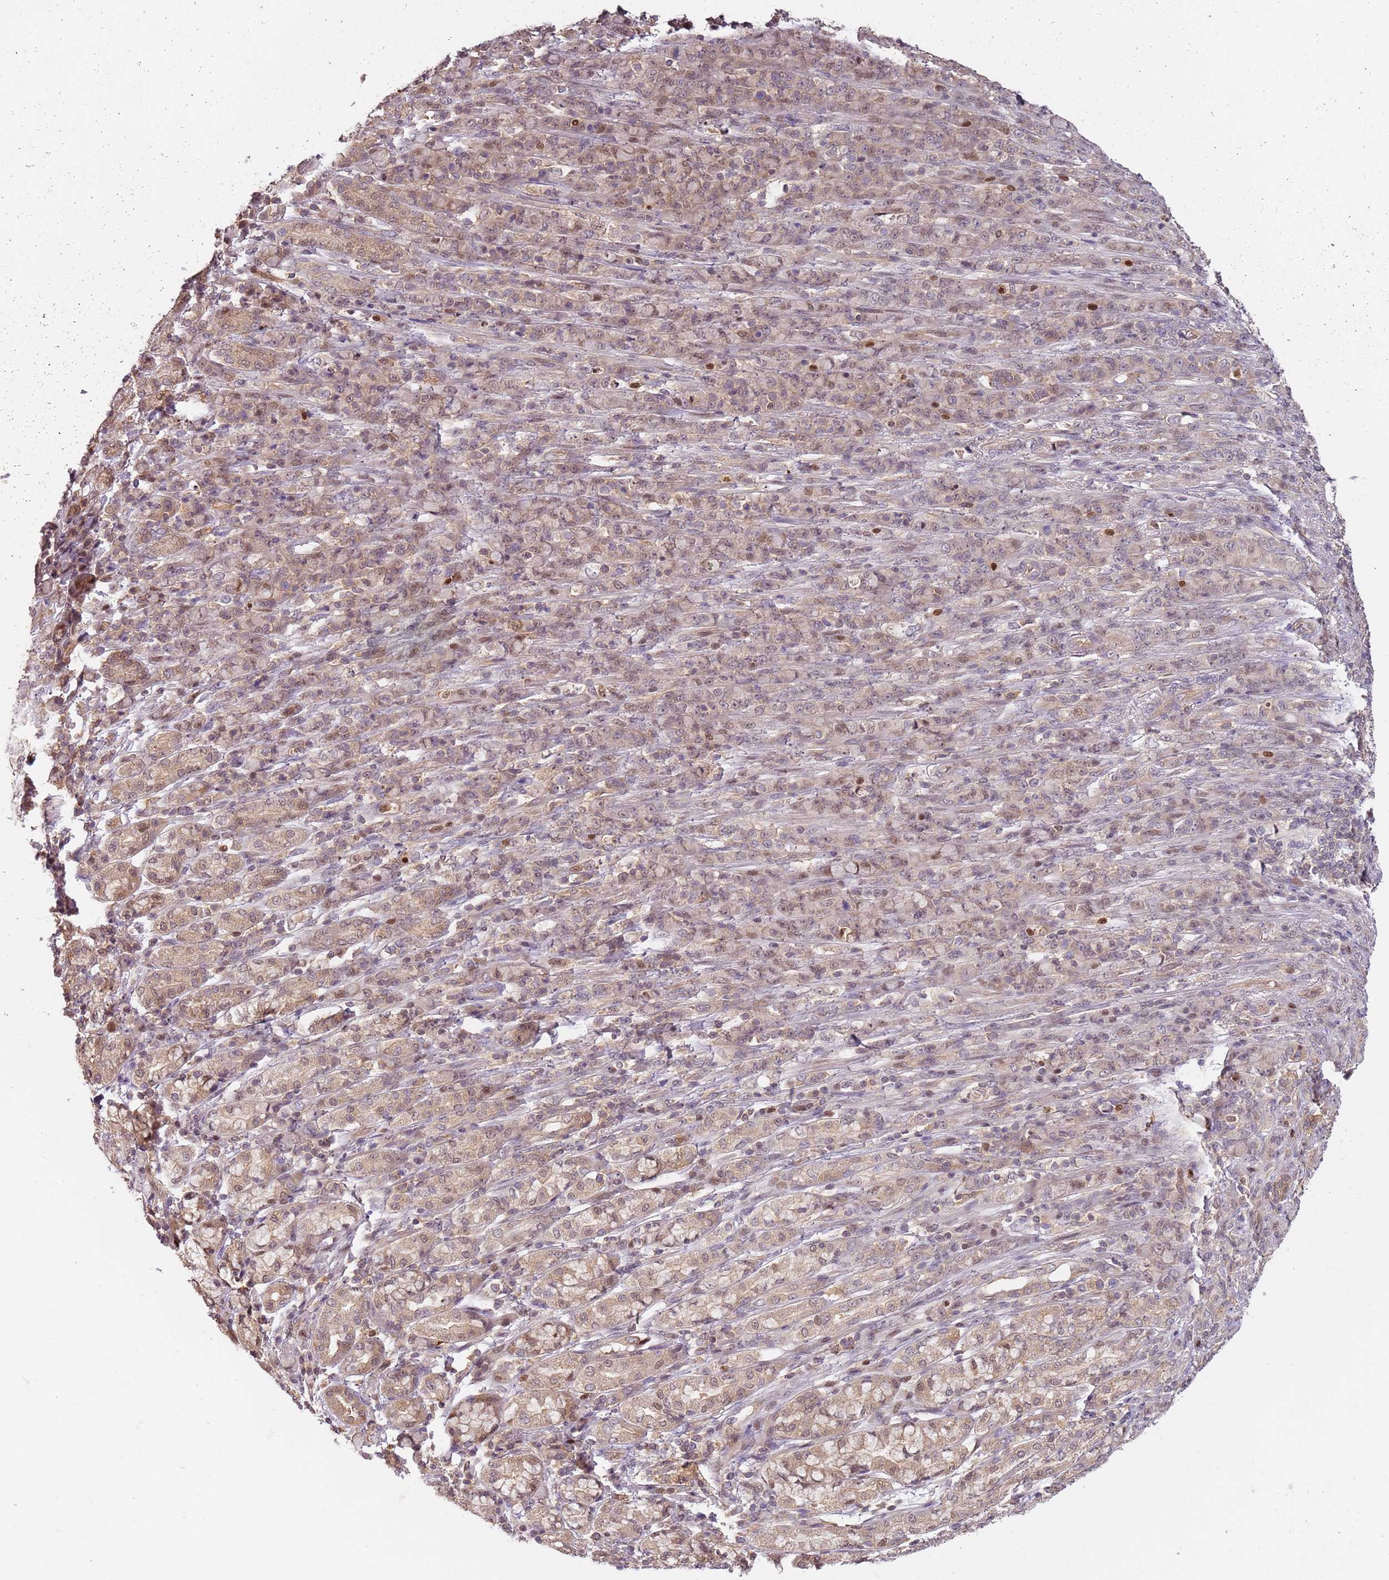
{"staining": {"intensity": "weak", "quantity": "25%-75%", "location": "cytoplasmic/membranous"}, "tissue": "stomach cancer", "cell_type": "Tumor cells", "image_type": "cancer", "snomed": [{"axis": "morphology", "description": "Normal tissue, NOS"}, {"axis": "morphology", "description": "Adenocarcinoma, NOS"}, {"axis": "topography", "description": "Stomach"}], "caption": "High-power microscopy captured an immunohistochemistry (IHC) histopathology image of stomach adenocarcinoma, revealing weak cytoplasmic/membranous staining in approximately 25%-75% of tumor cells.", "gene": "GSTO2", "patient": {"sex": "female", "age": 79}}